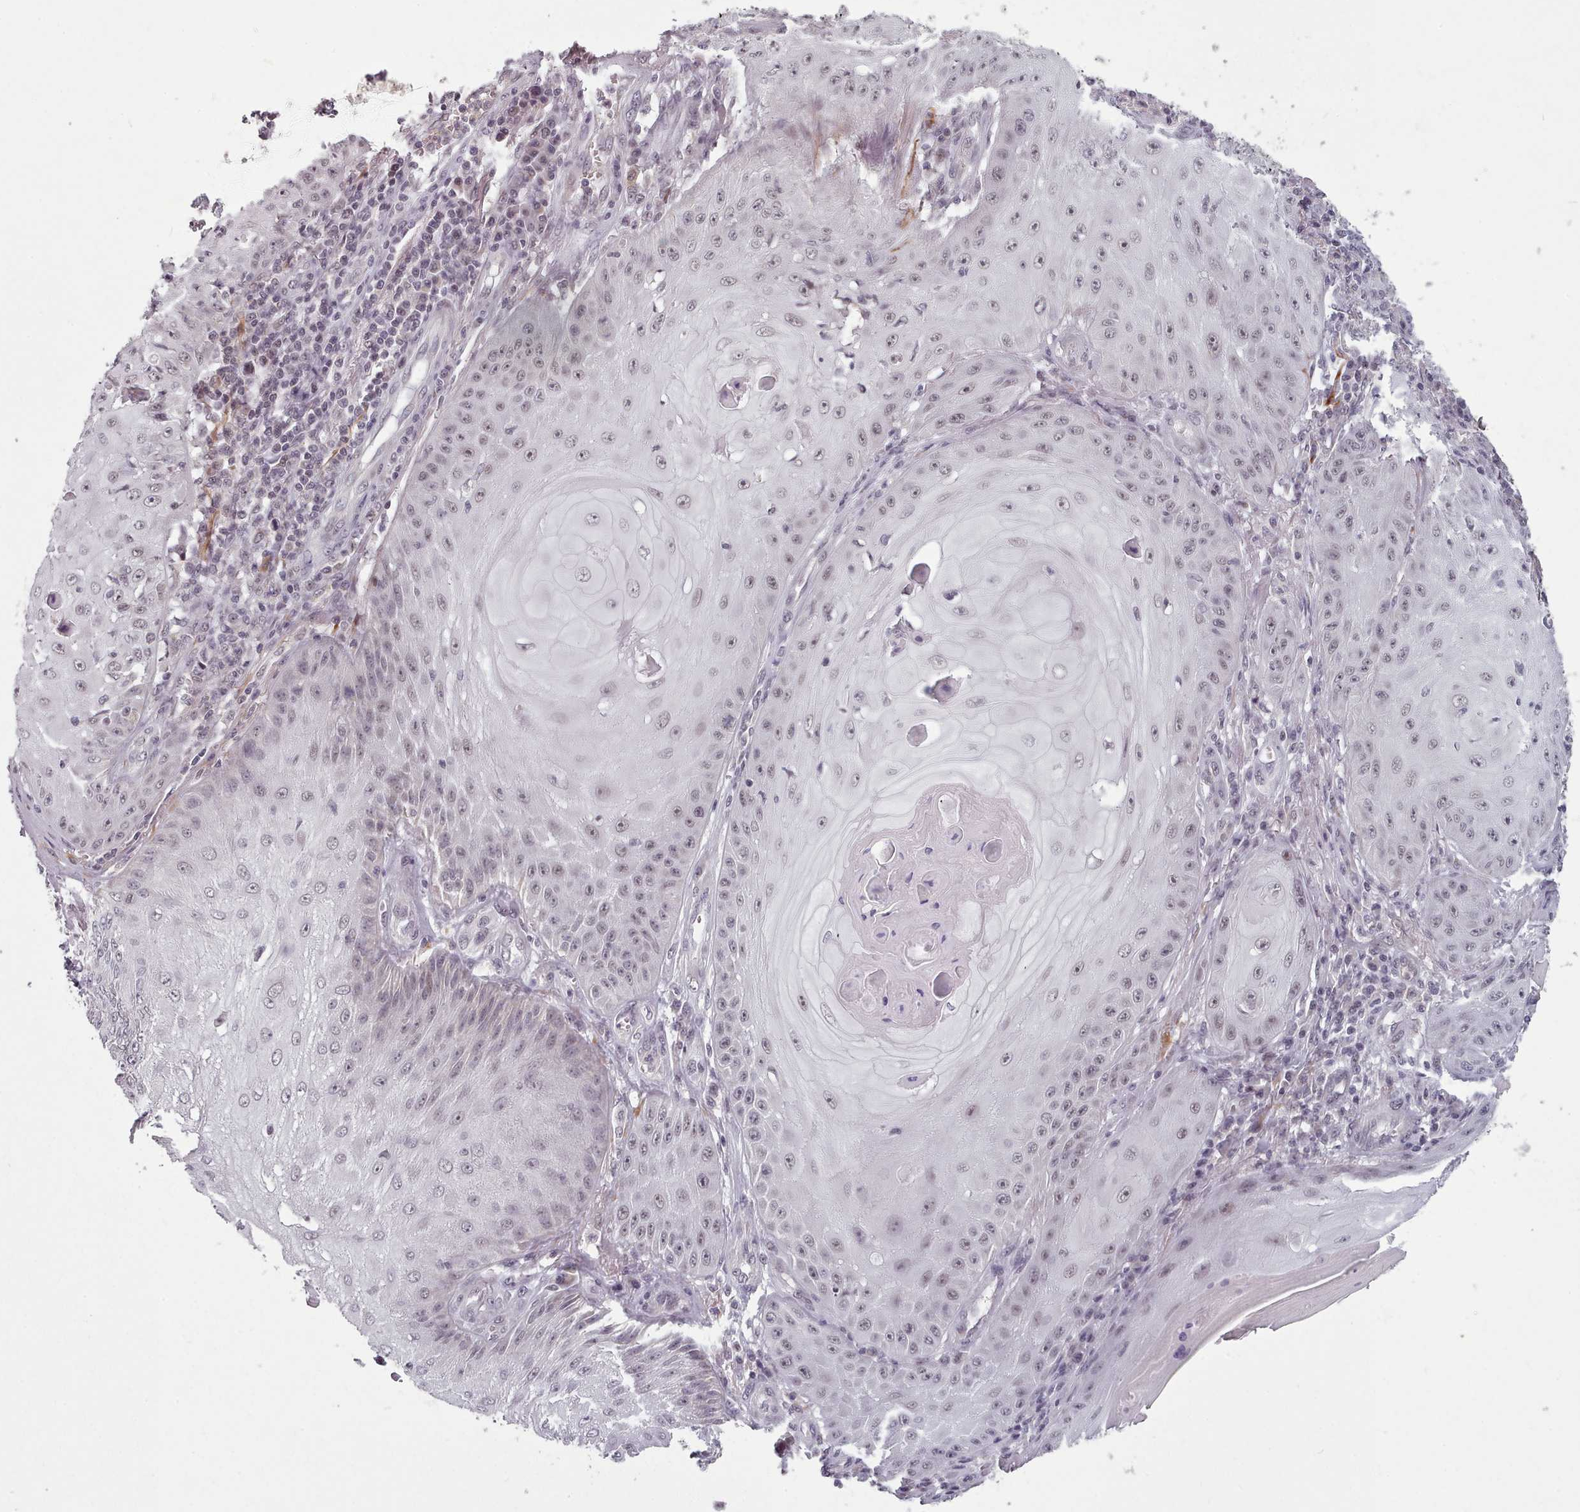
{"staining": {"intensity": "weak", "quantity": "<25%", "location": "nuclear"}, "tissue": "skin cancer", "cell_type": "Tumor cells", "image_type": "cancer", "snomed": [{"axis": "morphology", "description": "Squamous cell carcinoma, NOS"}, {"axis": "topography", "description": "Skin"}], "caption": "High power microscopy image of an immunohistochemistry image of skin cancer (squamous cell carcinoma), revealing no significant positivity in tumor cells. (Immunohistochemistry (ihc), brightfield microscopy, high magnification).", "gene": "SRSF9", "patient": {"sex": "male", "age": 70}}